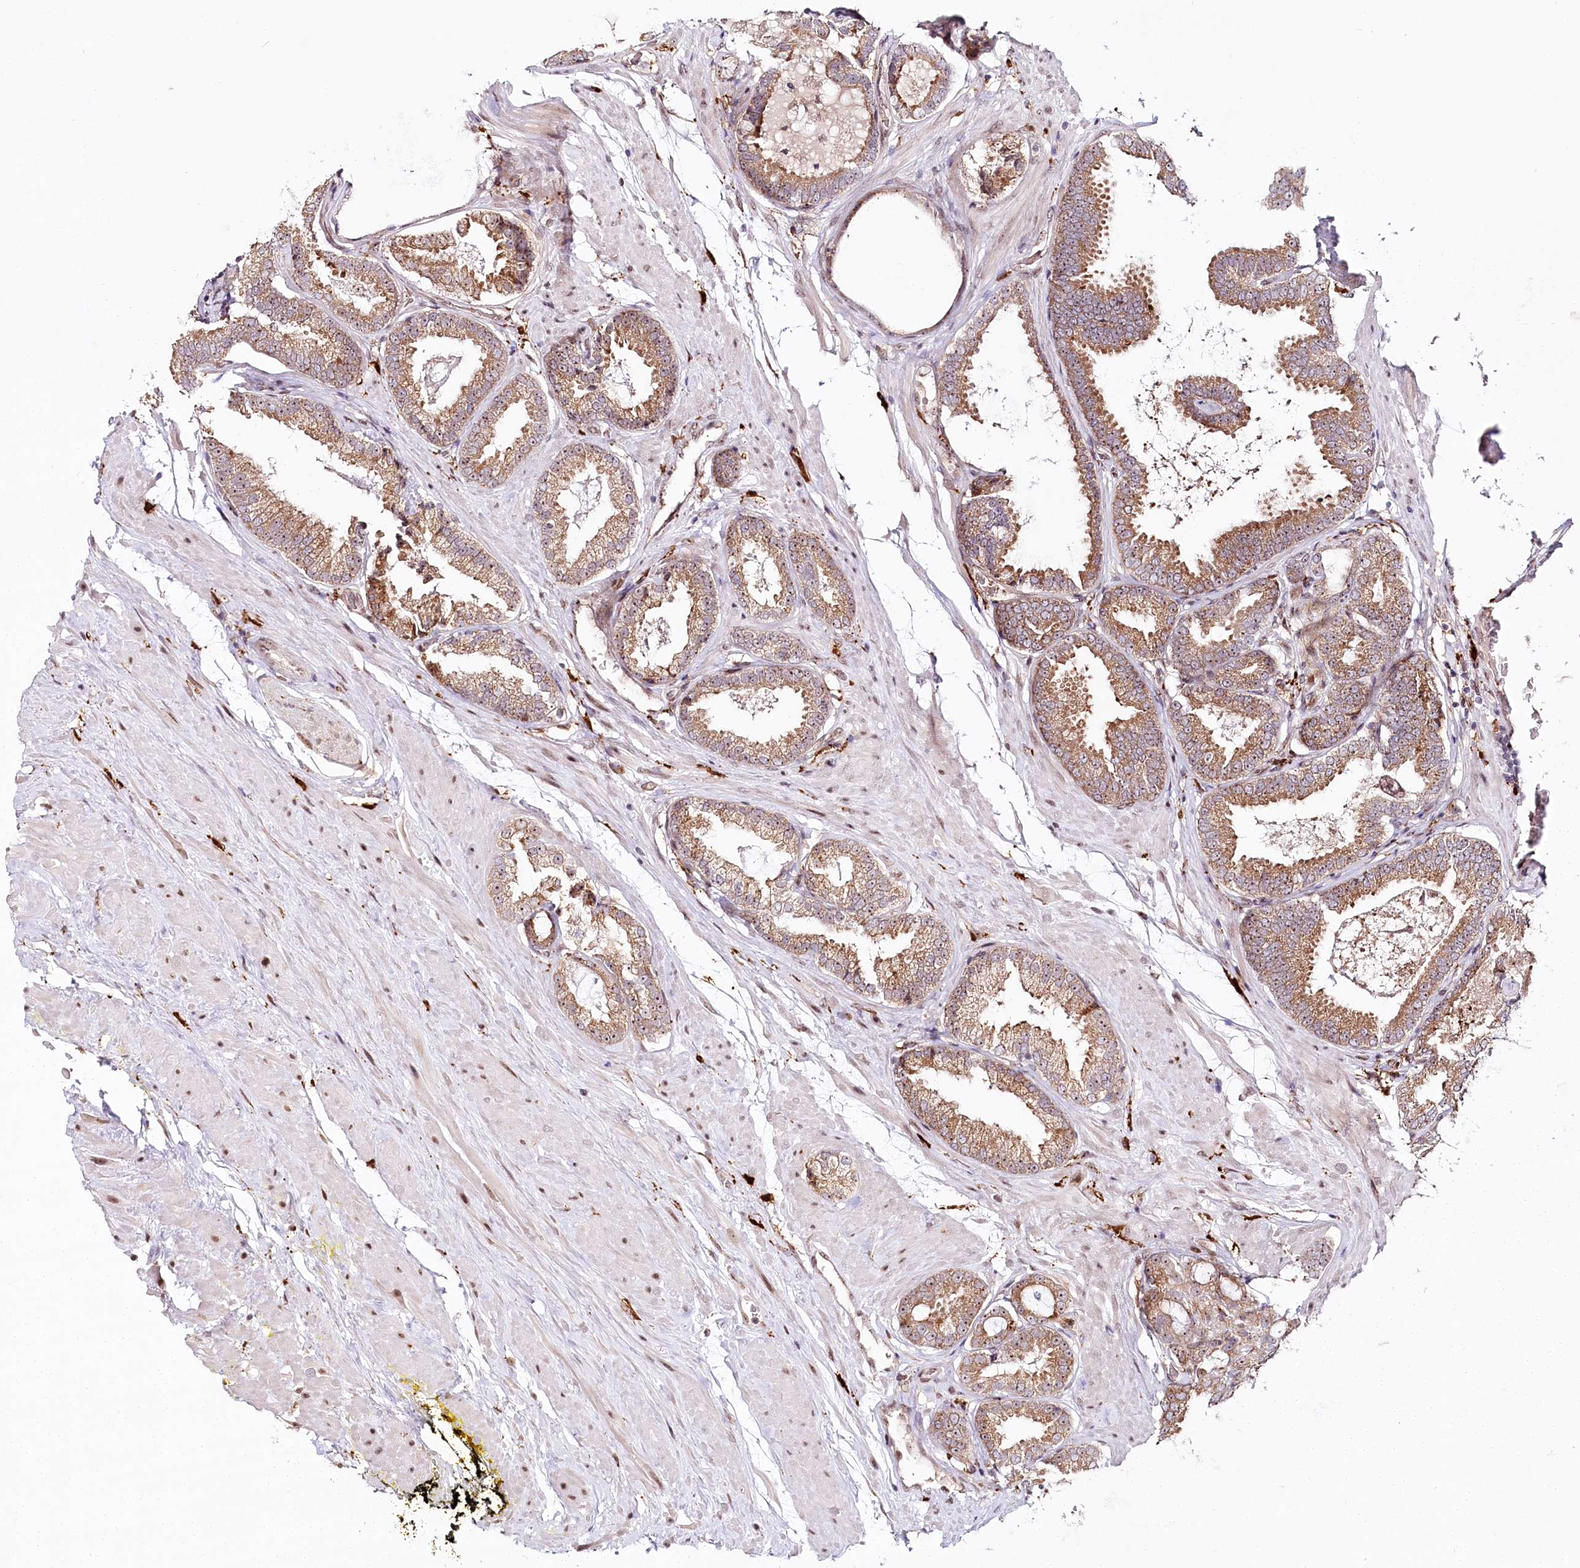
{"staining": {"intensity": "moderate", "quantity": ">75%", "location": "cytoplasmic/membranous,nuclear"}, "tissue": "prostate cancer", "cell_type": "Tumor cells", "image_type": "cancer", "snomed": [{"axis": "morphology", "description": "Adenocarcinoma, Low grade"}, {"axis": "topography", "description": "Prostate"}], "caption": "DAB immunohistochemical staining of prostate cancer (adenocarcinoma (low-grade)) shows moderate cytoplasmic/membranous and nuclear protein staining in about >75% of tumor cells.", "gene": "WDR36", "patient": {"sex": "male", "age": 71}}